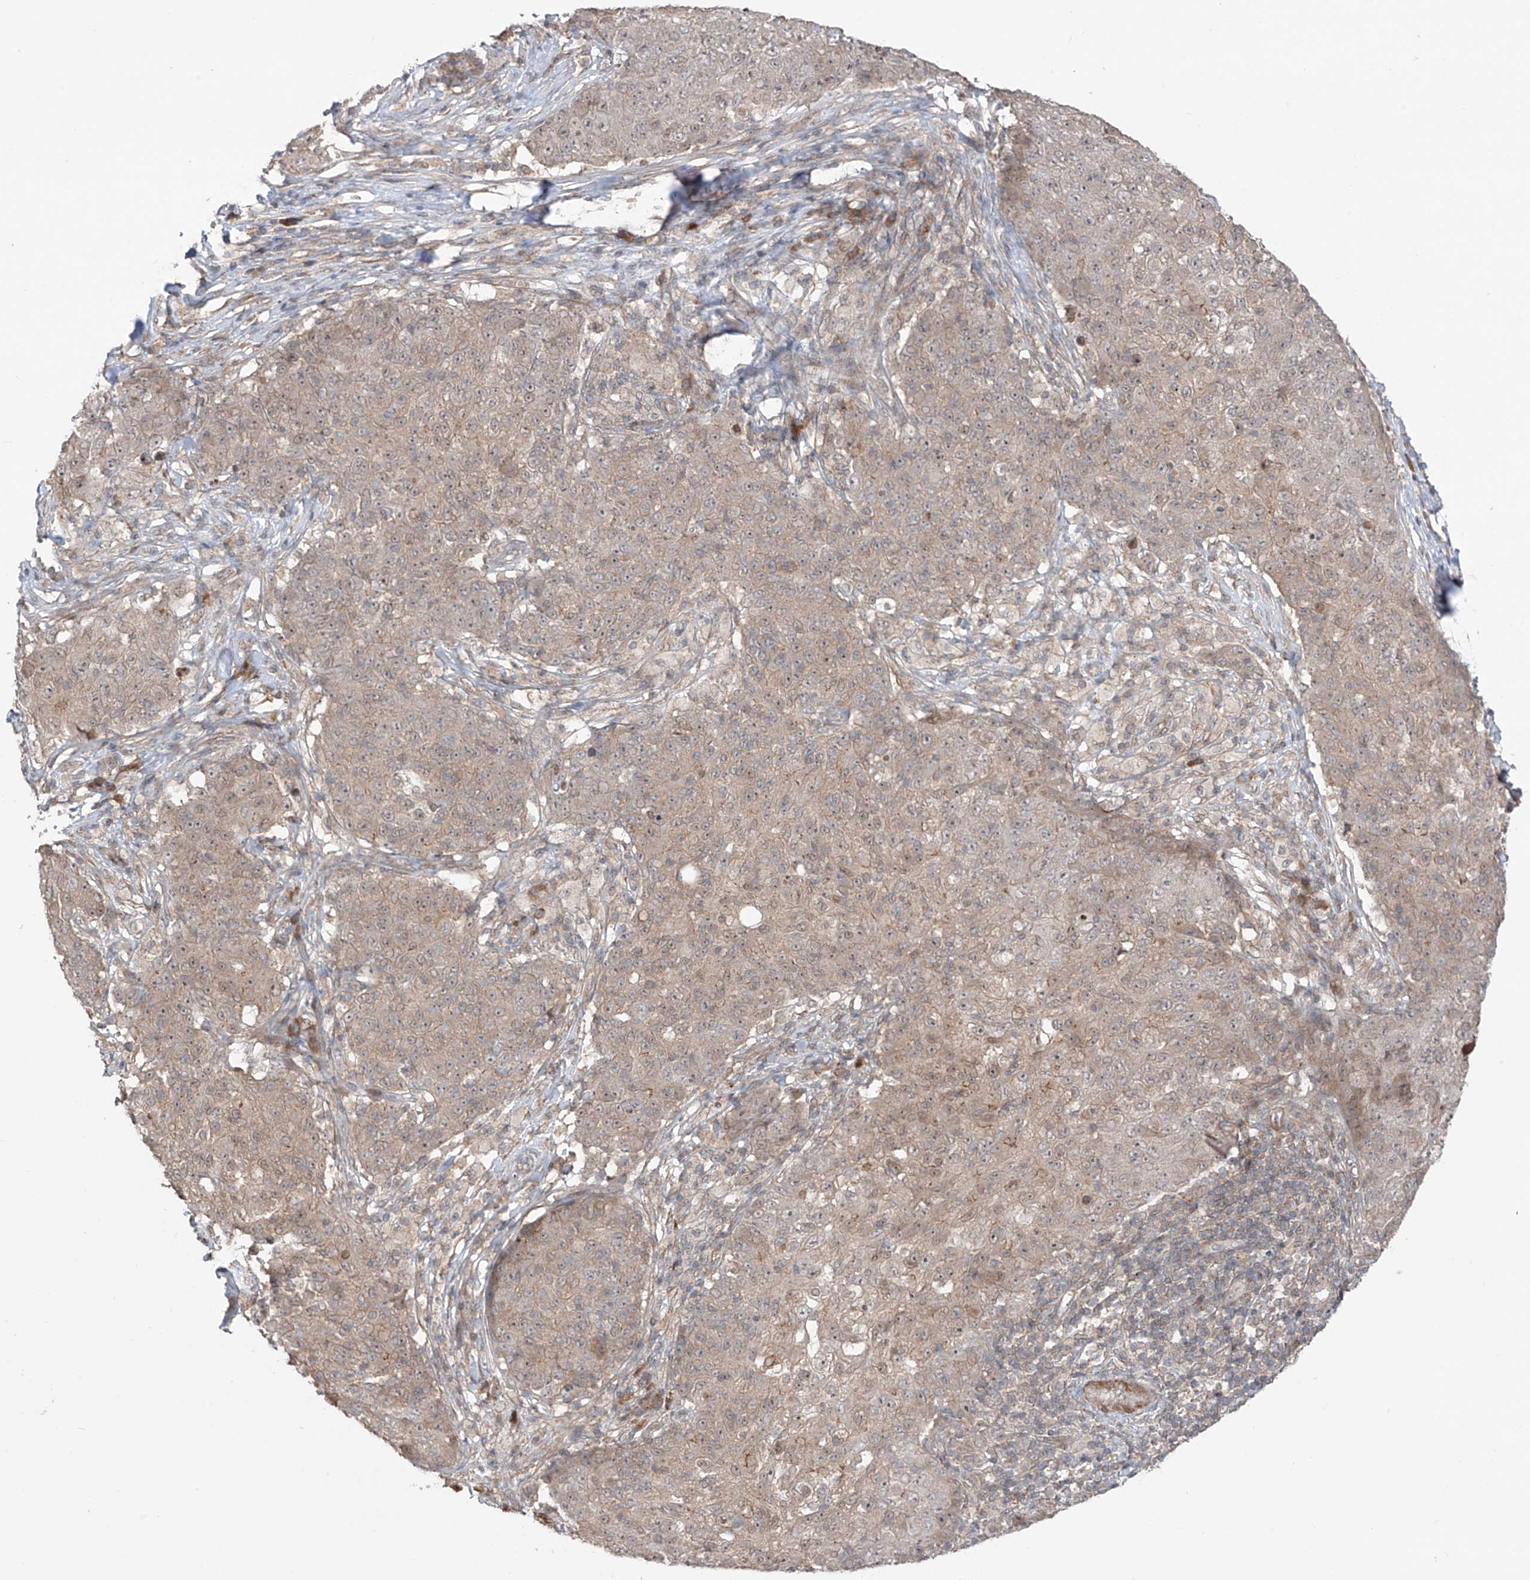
{"staining": {"intensity": "weak", "quantity": ">75%", "location": "cytoplasmic/membranous"}, "tissue": "ovarian cancer", "cell_type": "Tumor cells", "image_type": "cancer", "snomed": [{"axis": "morphology", "description": "Carcinoma, endometroid"}, {"axis": "topography", "description": "Ovary"}], "caption": "IHC of human ovarian endometroid carcinoma exhibits low levels of weak cytoplasmic/membranous expression in about >75% of tumor cells.", "gene": "LRRC74A", "patient": {"sex": "female", "age": 42}}